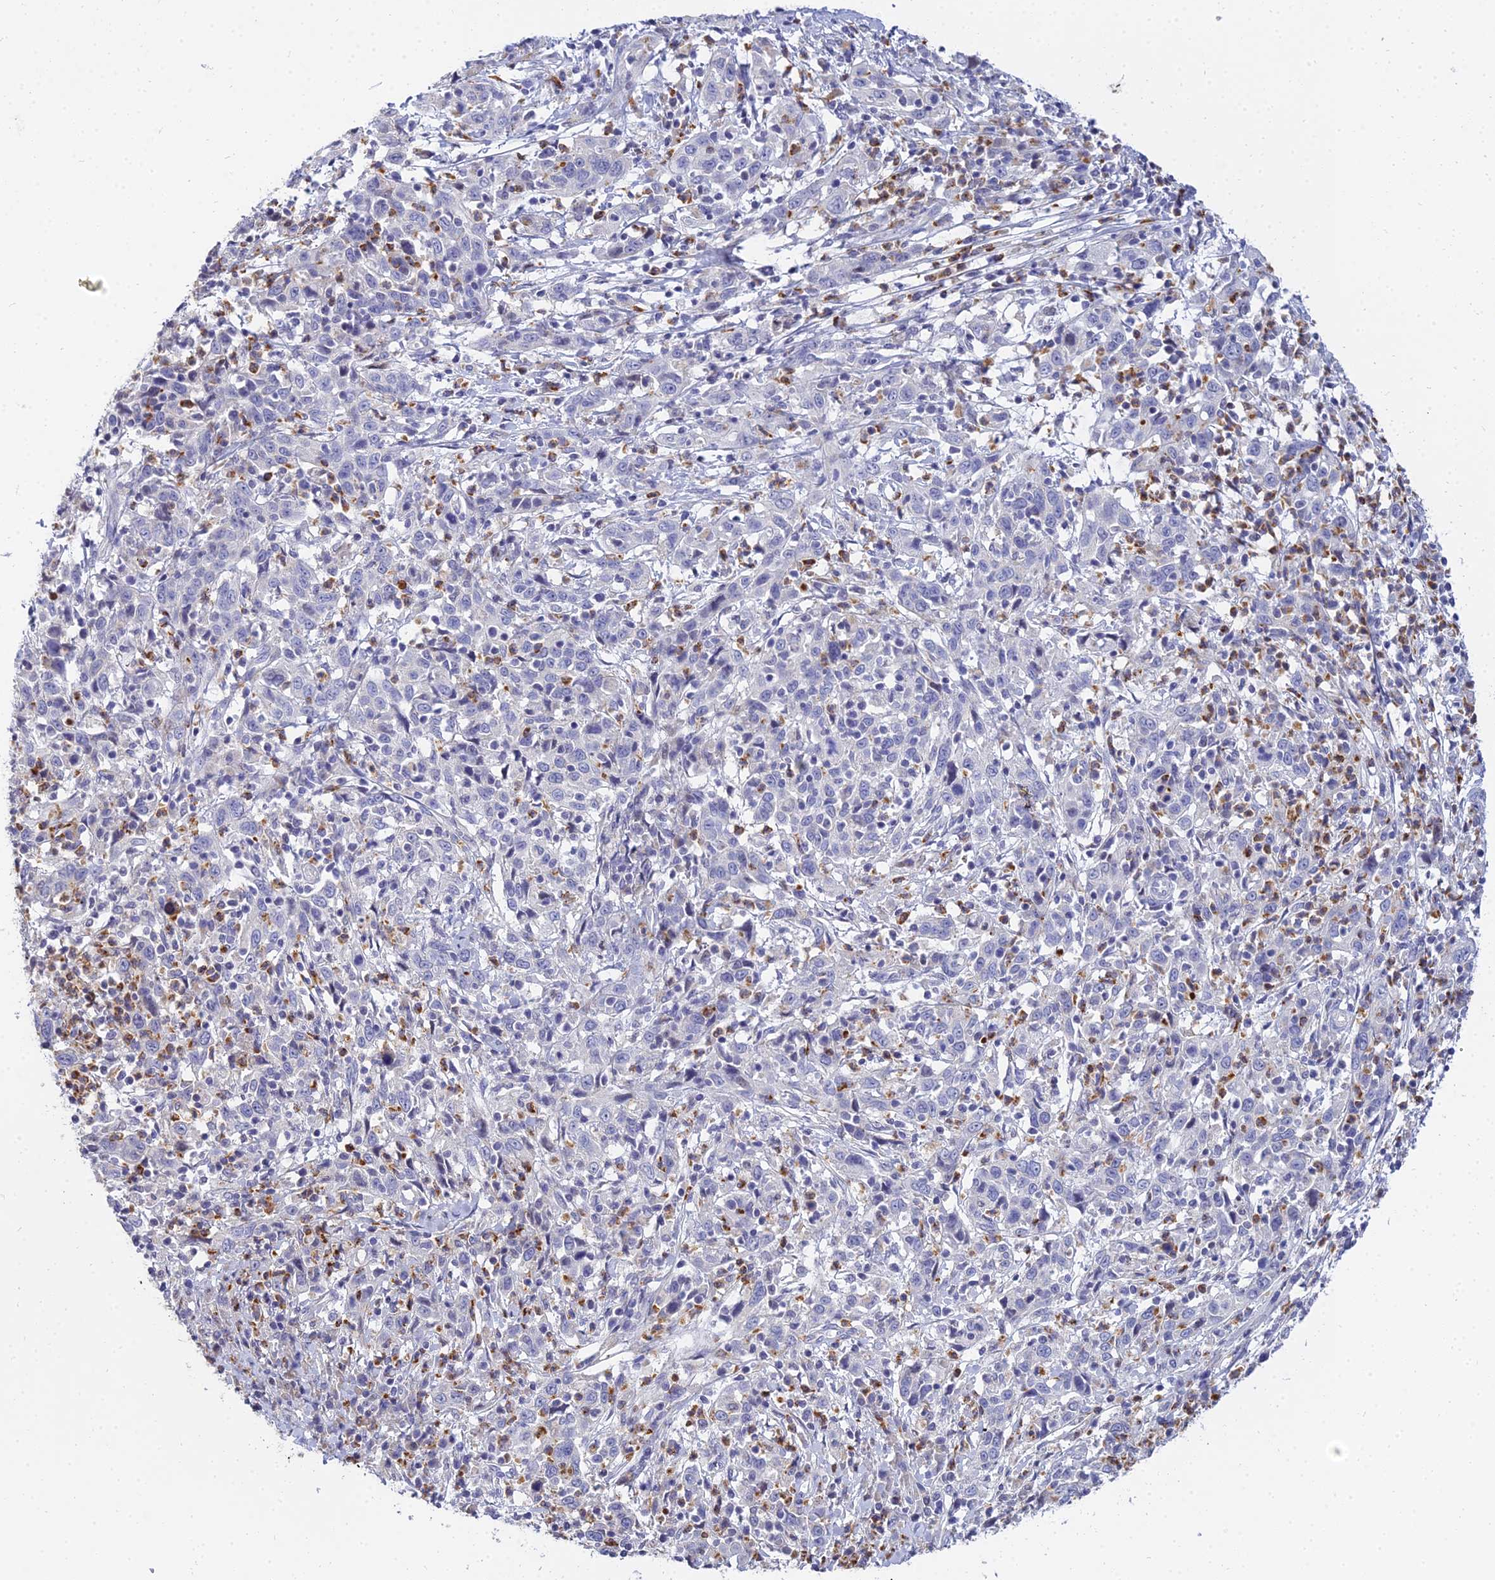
{"staining": {"intensity": "negative", "quantity": "none", "location": "none"}, "tissue": "cervical cancer", "cell_type": "Tumor cells", "image_type": "cancer", "snomed": [{"axis": "morphology", "description": "Squamous cell carcinoma, NOS"}, {"axis": "topography", "description": "Cervix"}], "caption": "Human cervical cancer stained for a protein using immunohistochemistry (IHC) demonstrates no positivity in tumor cells.", "gene": "VWC2L", "patient": {"sex": "female", "age": 46}}